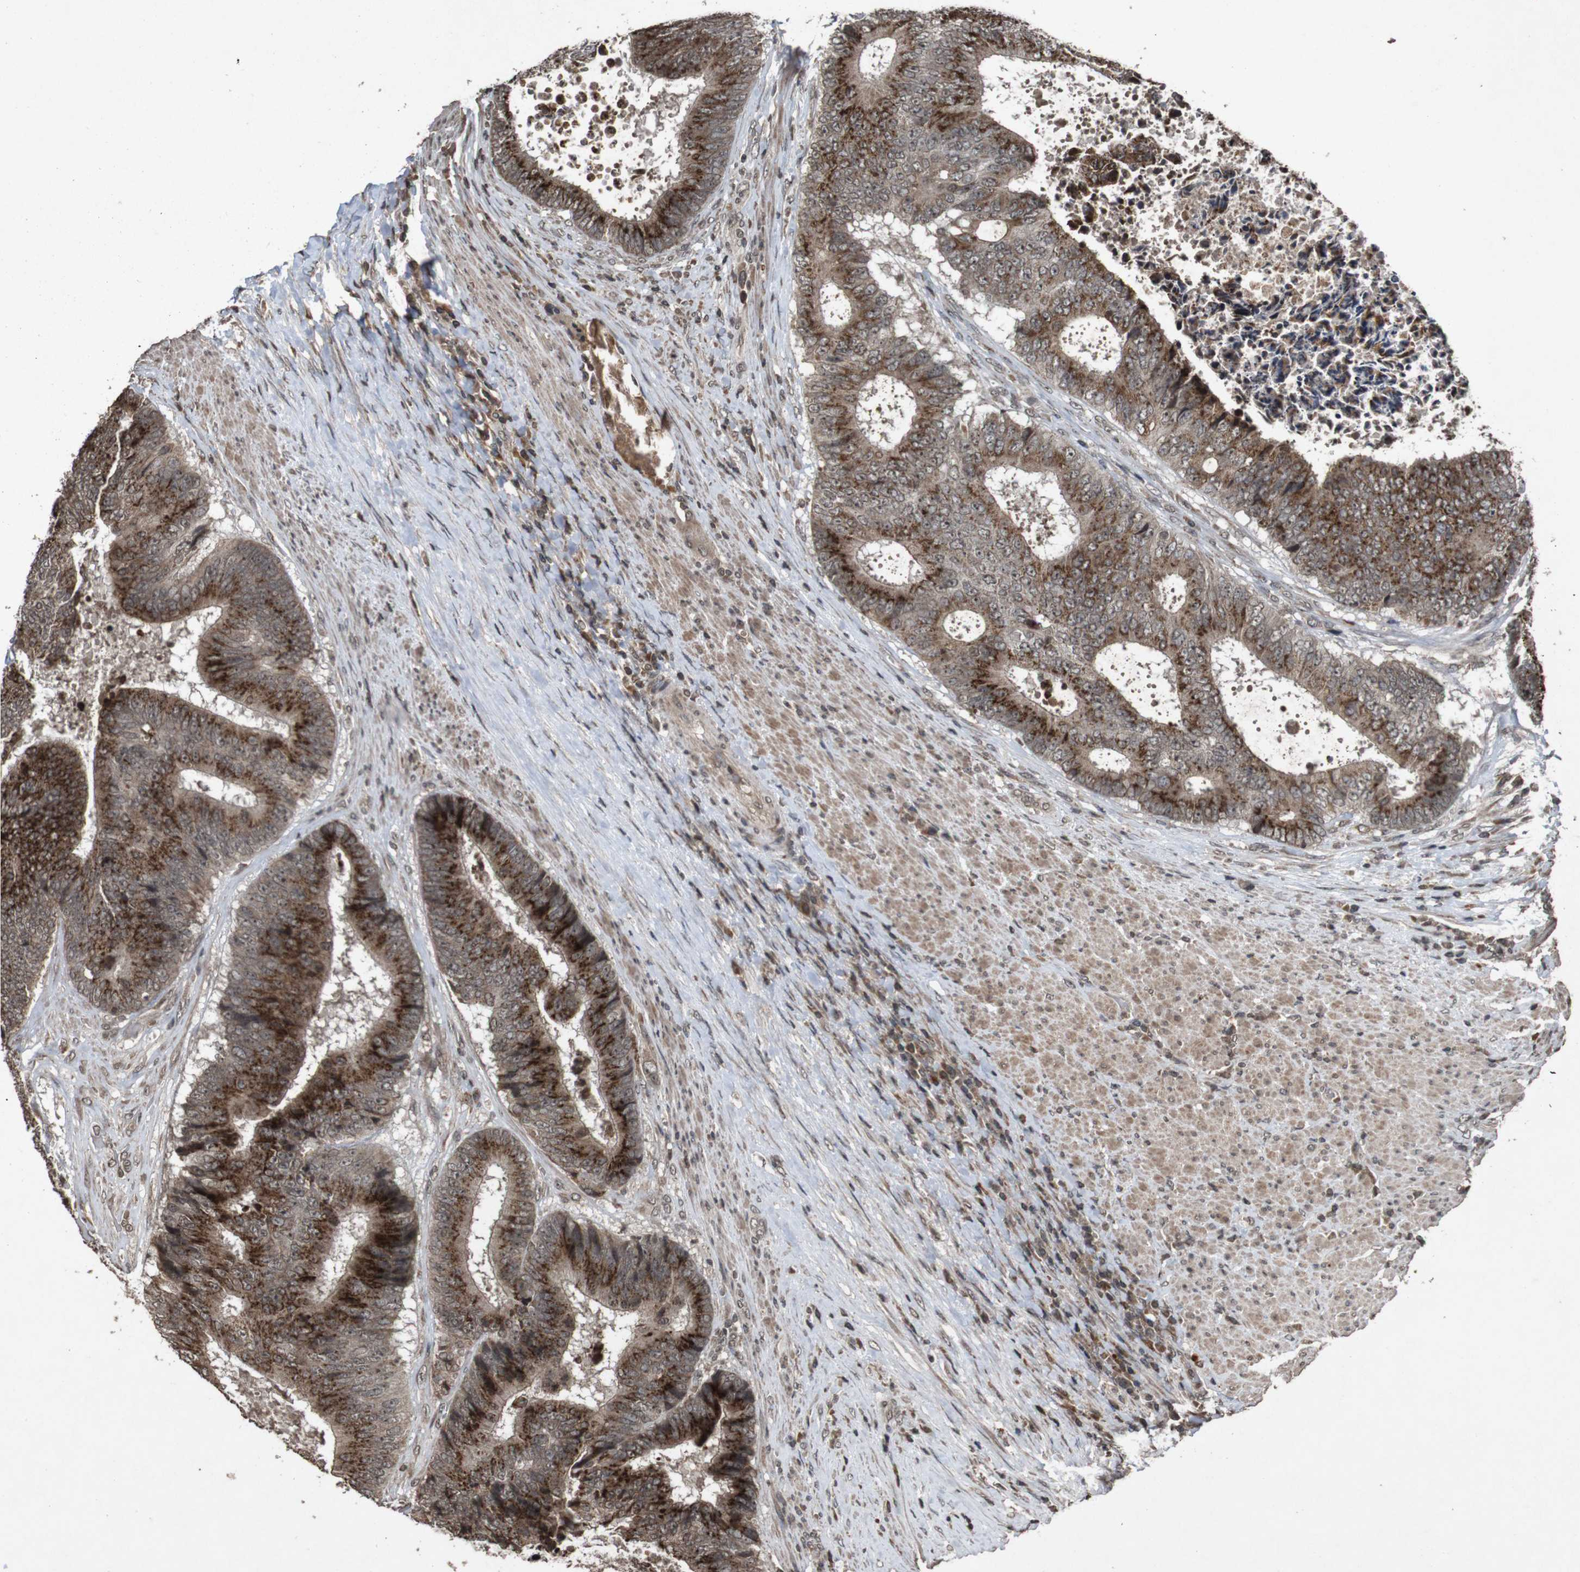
{"staining": {"intensity": "strong", "quantity": ">75%", "location": "cytoplasmic/membranous"}, "tissue": "colorectal cancer", "cell_type": "Tumor cells", "image_type": "cancer", "snomed": [{"axis": "morphology", "description": "Adenocarcinoma, NOS"}, {"axis": "topography", "description": "Rectum"}], "caption": "IHC of colorectal cancer demonstrates high levels of strong cytoplasmic/membranous expression in approximately >75% of tumor cells. (DAB (3,3'-diaminobenzidine) = brown stain, brightfield microscopy at high magnification).", "gene": "SORL1", "patient": {"sex": "male", "age": 72}}